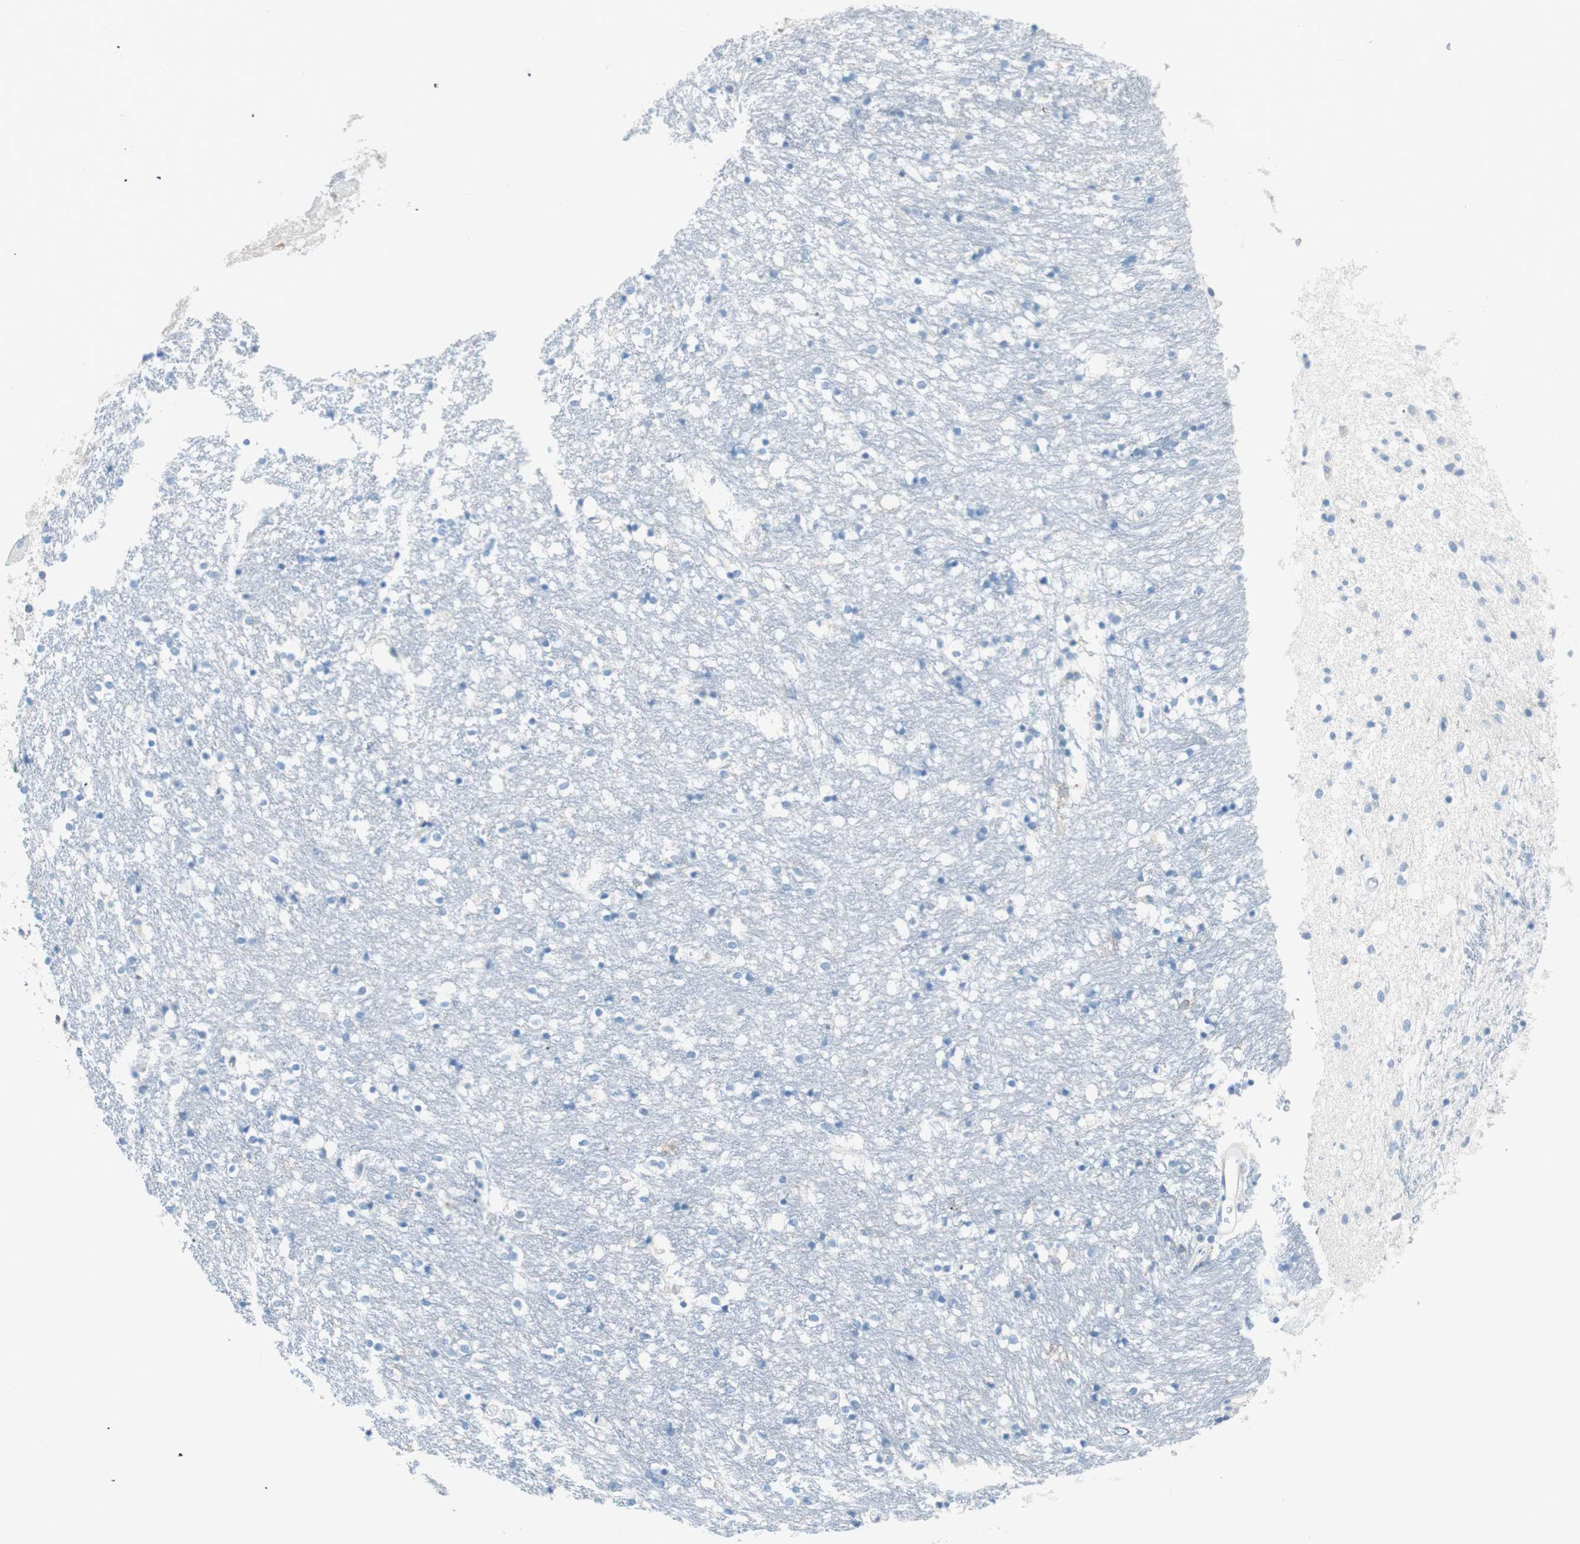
{"staining": {"intensity": "negative", "quantity": "none", "location": "none"}, "tissue": "caudate", "cell_type": "Glial cells", "image_type": "normal", "snomed": [{"axis": "morphology", "description": "Normal tissue, NOS"}, {"axis": "topography", "description": "Lateral ventricle wall"}], "caption": "A histopathology image of human caudate is negative for staining in glial cells. (IHC, brightfield microscopy, high magnification).", "gene": "TNFRSF13C", "patient": {"sex": "female", "age": 54}}